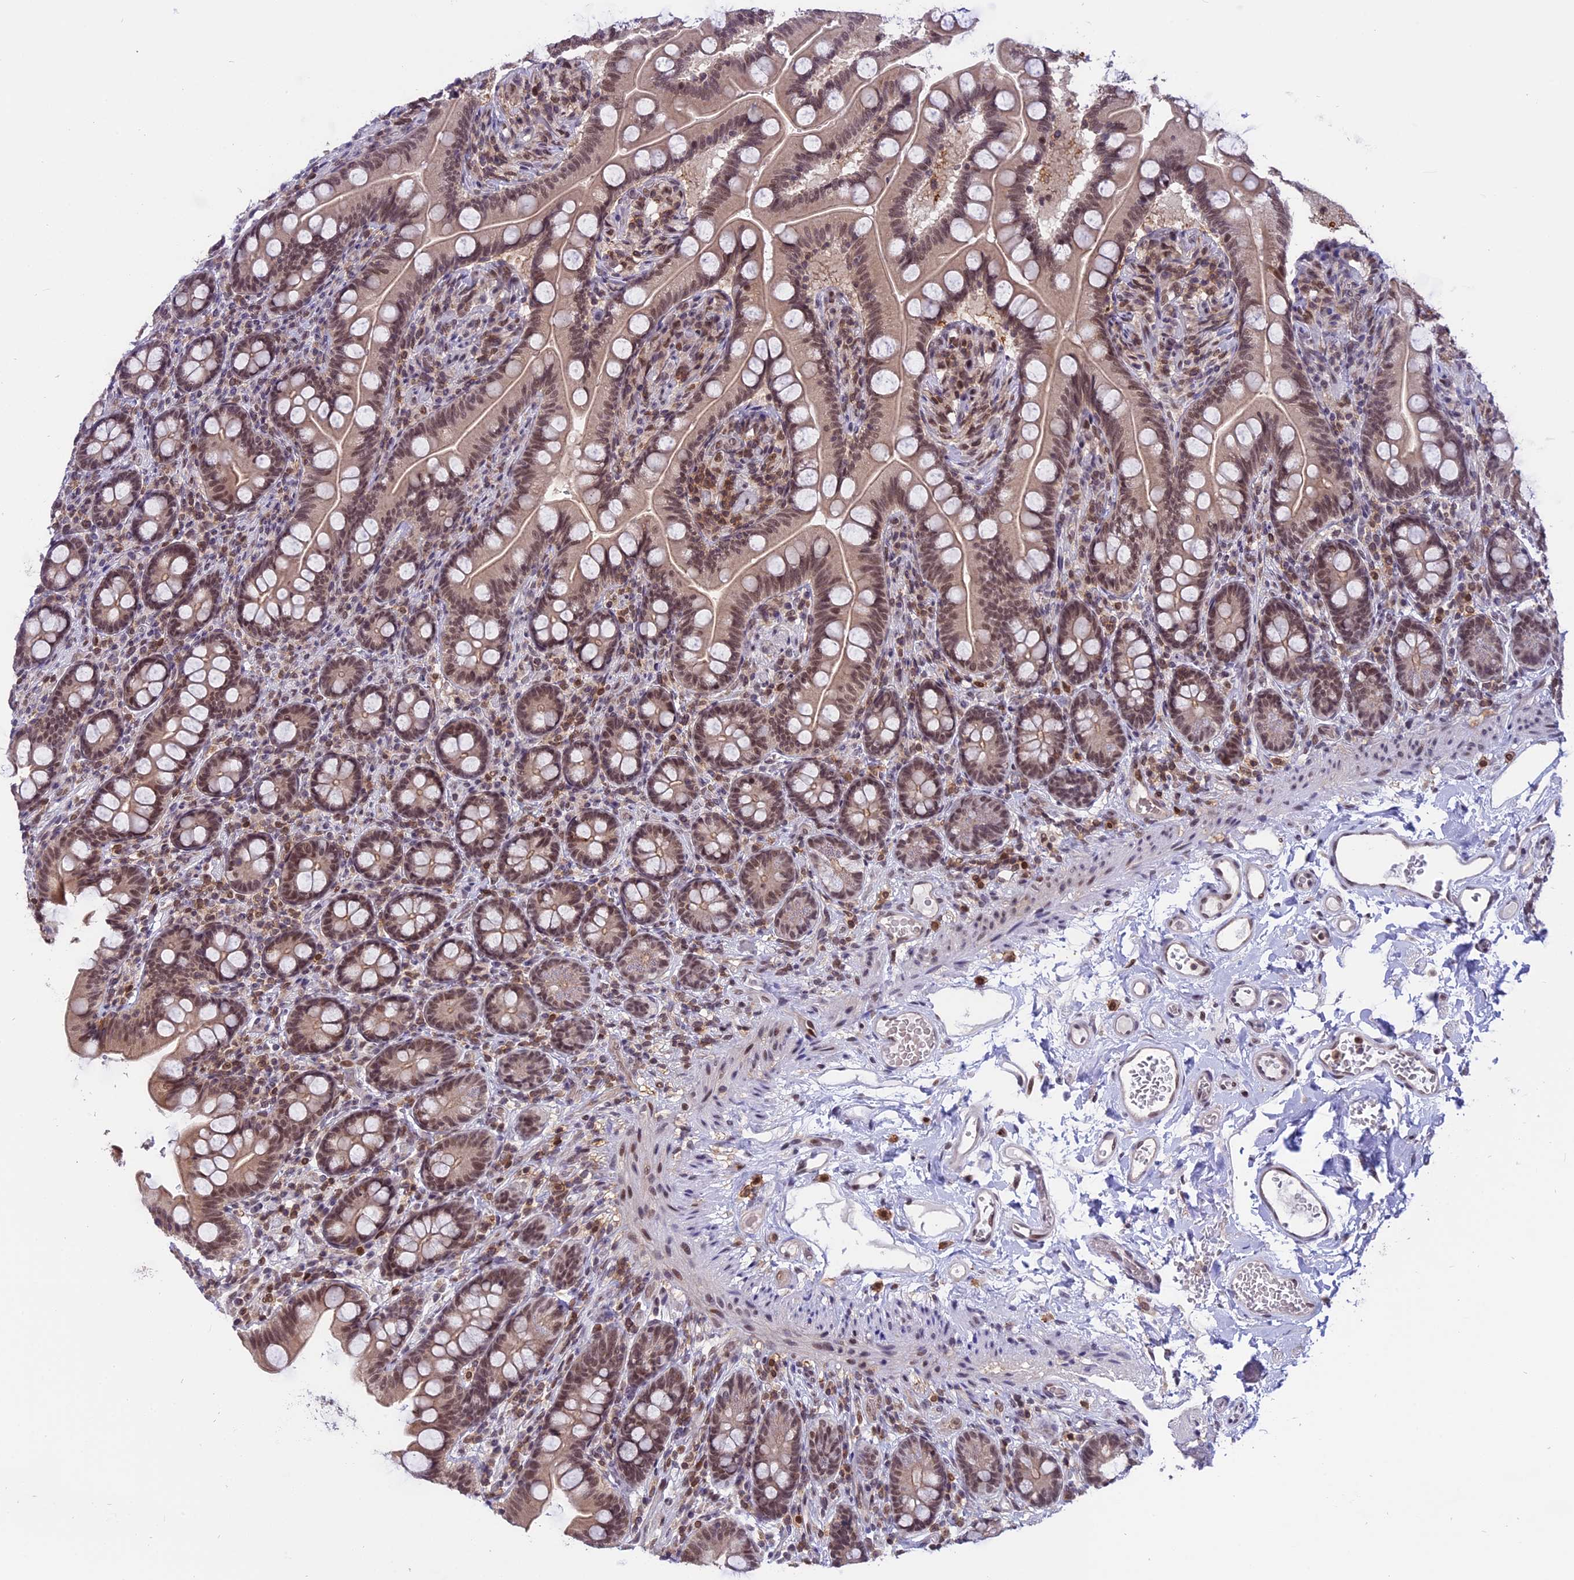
{"staining": {"intensity": "moderate", "quantity": ">75%", "location": "cytoplasmic/membranous,nuclear"}, "tissue": "small intestine", "cell_type": "Glandular cells", "image_type": "normal", "snomed": [{"axis": "morphology", "description": "Normal tissue, NOS"}, {"axis": "topography", "description": "Small intestine"}], "caption": "Small intestine stained with DAB (3,3'-diaminobenzidine) immunohistochemistry exhibits medium levels of moderate cytoplasmic/membranous,nuclear staining in approximately >75% of glandular cells.", "gene": "TADA3", "patient": {"sex": "female", "age": 64}}